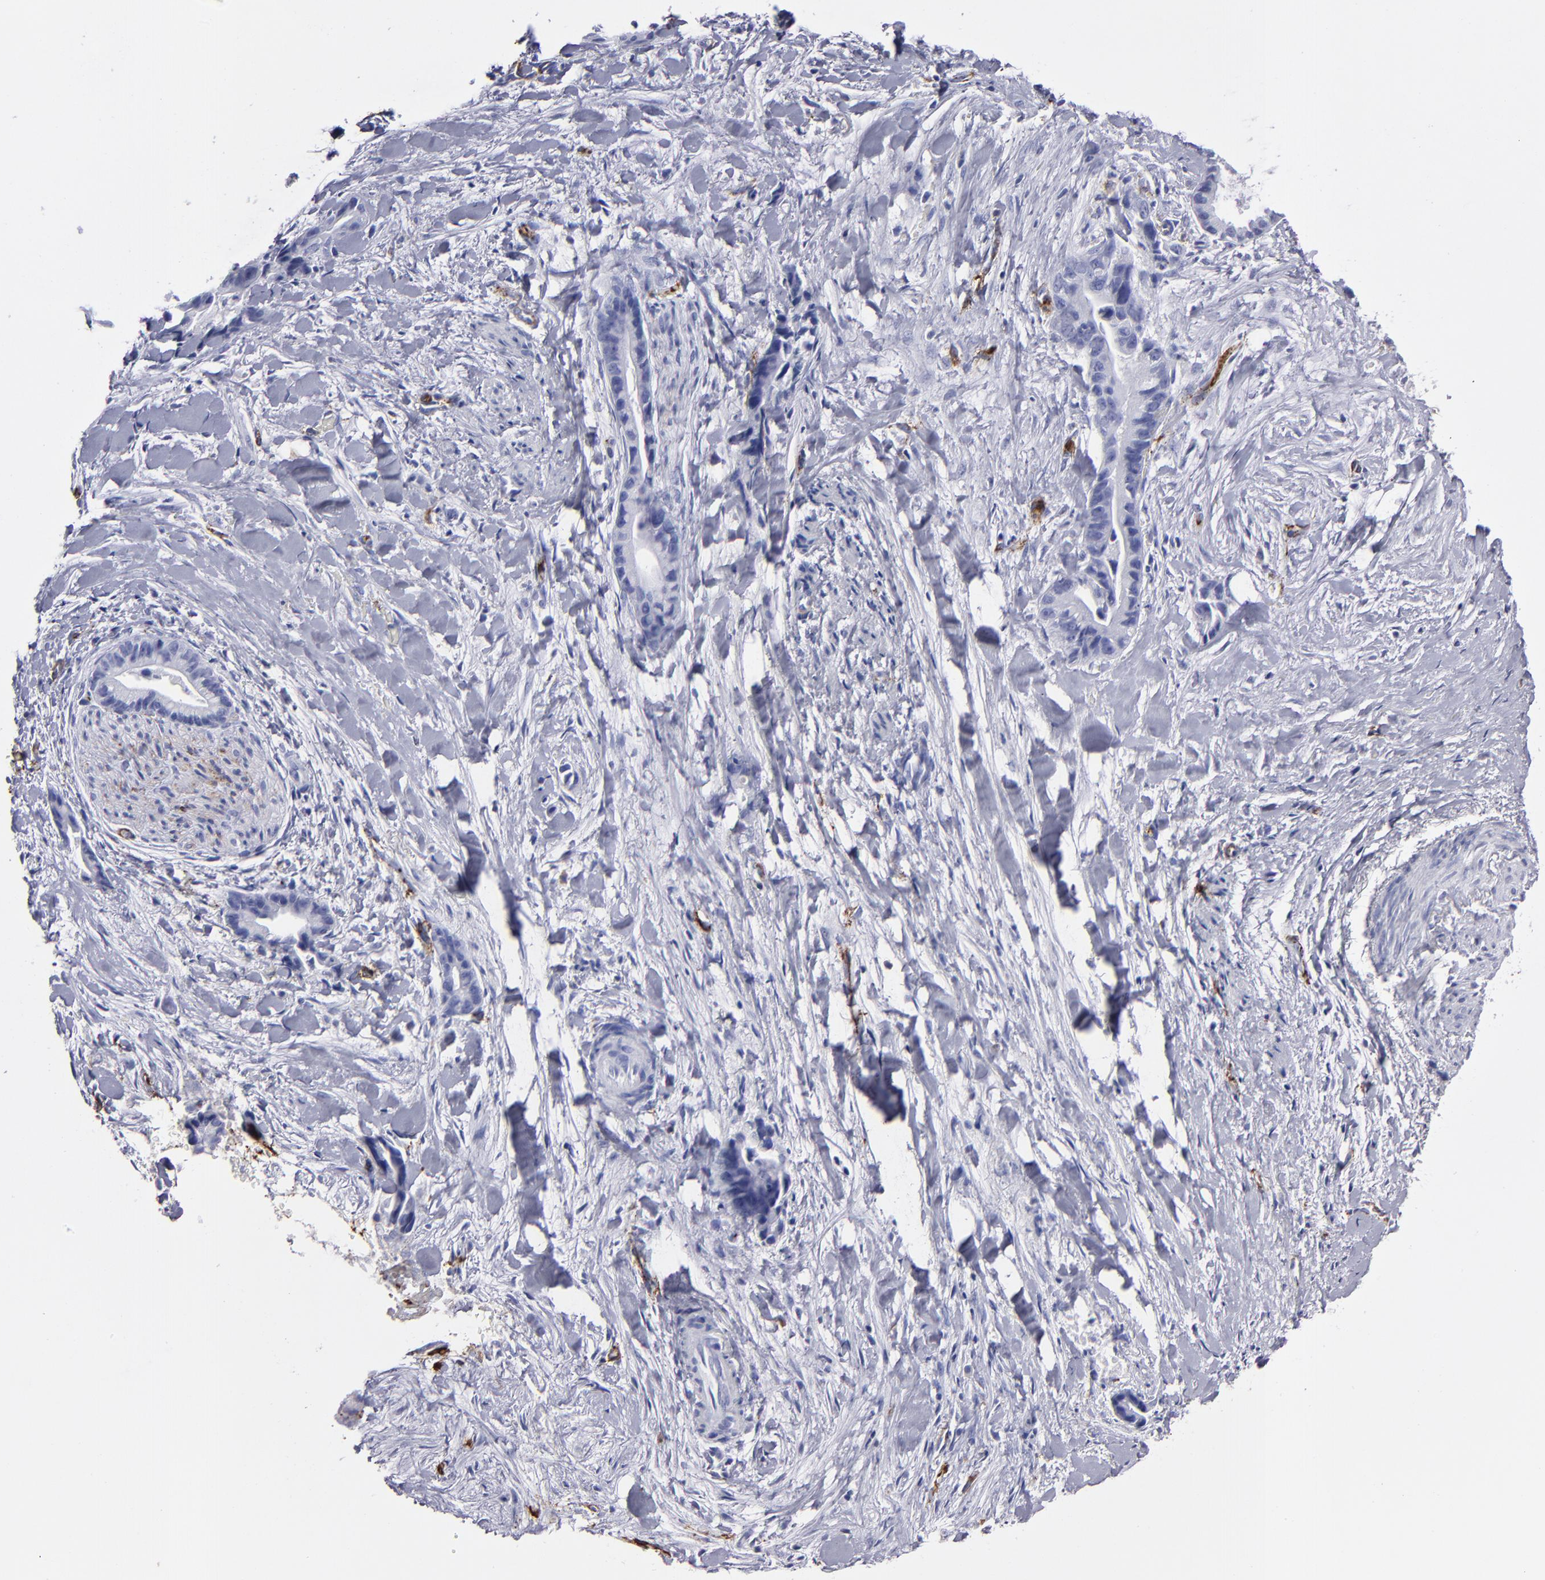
{"staining": {"intensity": "negative", "quantity": "none", "location": "none"}, "tissue": "liver cancer", "cell_type": "Tumor cells", "image_type": "cancer", "snomed": [{"axis": "morphology", "description": "Cholangiocarcinoma"}, {"axis": "topography", "description": "Liver"}], "caption": "This is an immunohistochemistry image of liver cancer. There is no expression in tumor cells.", "gene": "CD36", "patient": {"sex": "female", "age": 55}}